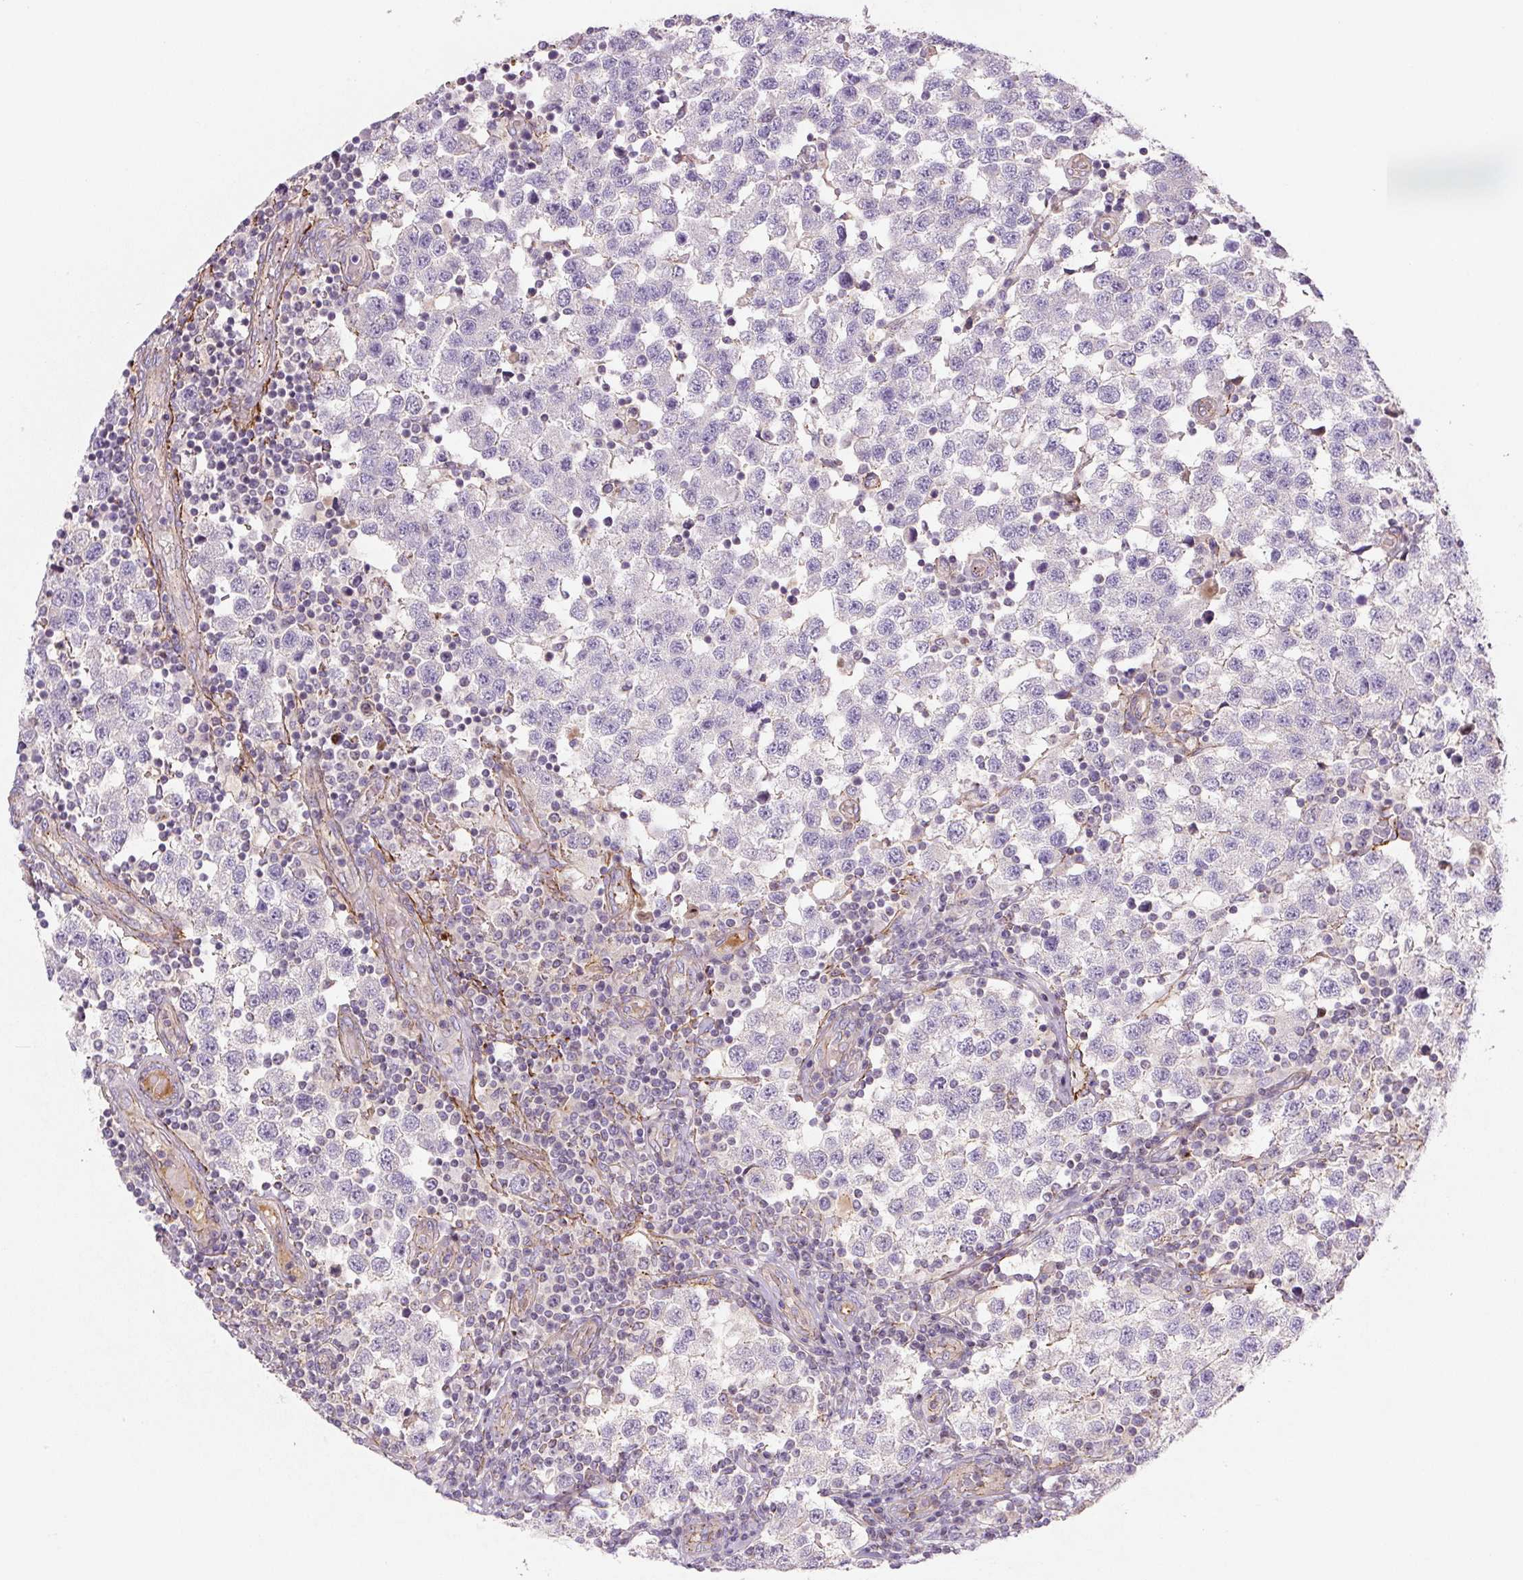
{"staining": {"intensity": "negative", "quantity": "none", "location": "none"}, "tissue": "testis cancer", "cell_type": "Tumor cells", "image_type": "cancer", "snomed": [{"axis": "morphology", "description": "Seminoma, NOS"}, {"axis": "topography", "description": "Testis"}], "caption": "Immunohistochemical staining of testis seminoma shows no significant staining in tumor cells. (DAB (3,3'-diaminobenzidine) immunohistochemistry visualized using brightfield microscopy, high magnification).", "gene": "CCNI2", "patient": {"sex": "male", "age": 34}}